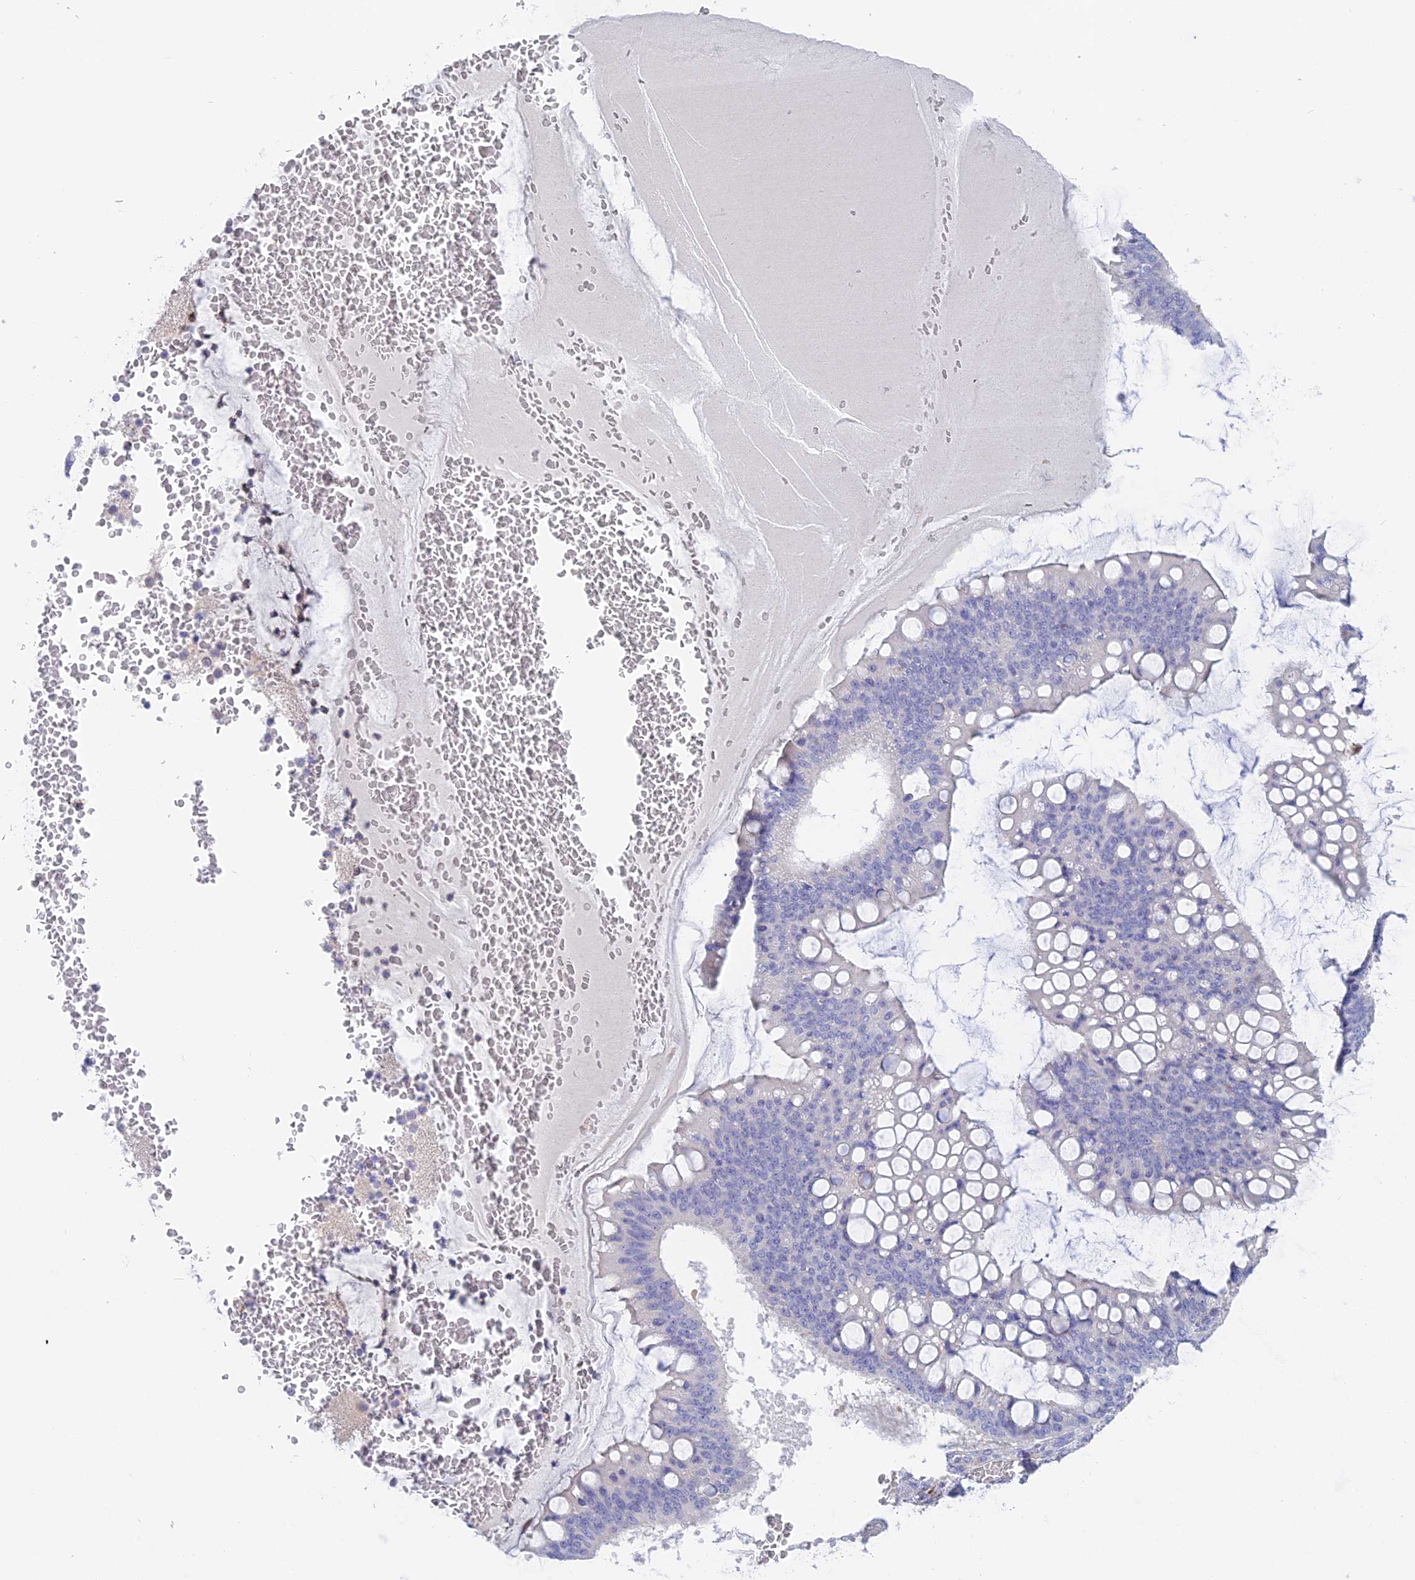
{"staining": {"intensity": "negative", "quantity": "none", "location": "none"}, "tissue": "ovarian cancer", "cell_type": "Tumor cells", "image_type": "cancer", "snomed": [{"axis": "morphology", "description": "Cystadenocarcinoma, mucinous, NOS"}, {"axis": "topography", "description": "Ovary"}], "caption": "Human ovarian mucinous cystadenocarcinoma stained for a protein using immunohistochemistry demonstrates no staining in tumor cells.", "gene": "GLB1L", "patient": {"sex": "female", "age": 73}}